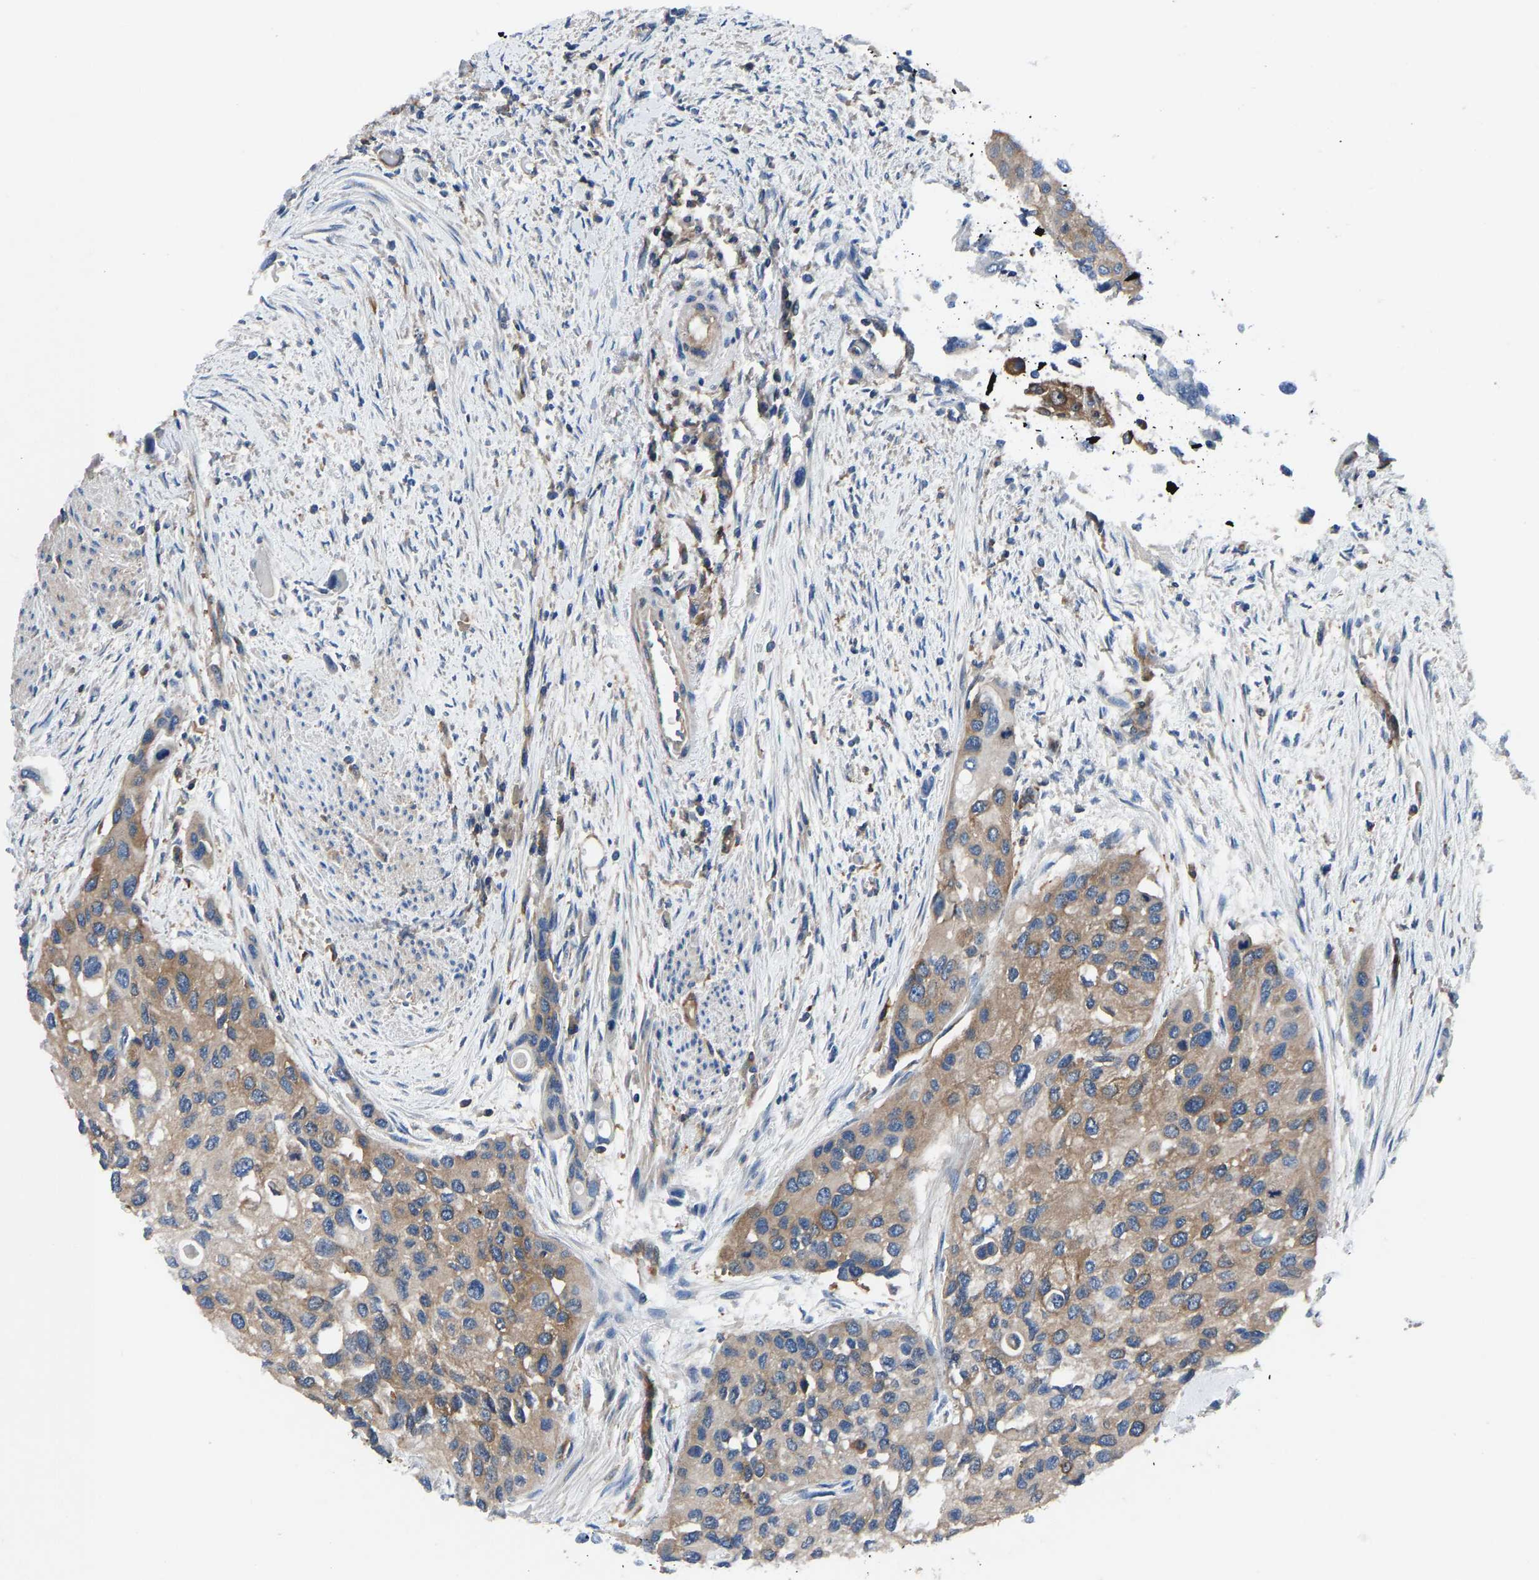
{"staining": {"intensity": "moderate", "quantity": ">75%", "location": "cytoplasmic/membranous"}, "tissue": "urothelial cancer", "cell_type": "Tumor cells", "image_type": "cancer", "snomed": [{"axis": "morphology", "description": "Urothelial carcinoma, High grade"}, {"axis": "topography", "description": "Urinary bladder"}], "caption": "This photomicrograph exhibits urothelial cancer stained with immunohistochemistry (IHC) to label a protein in brown. The cytoplasmic/membranous of tumor cells show moderate positivity for the protein. Nuclei are counter-stained blue.", "gene": "PRKAR1A", "patient": {"sex": "female", "age": 56}}